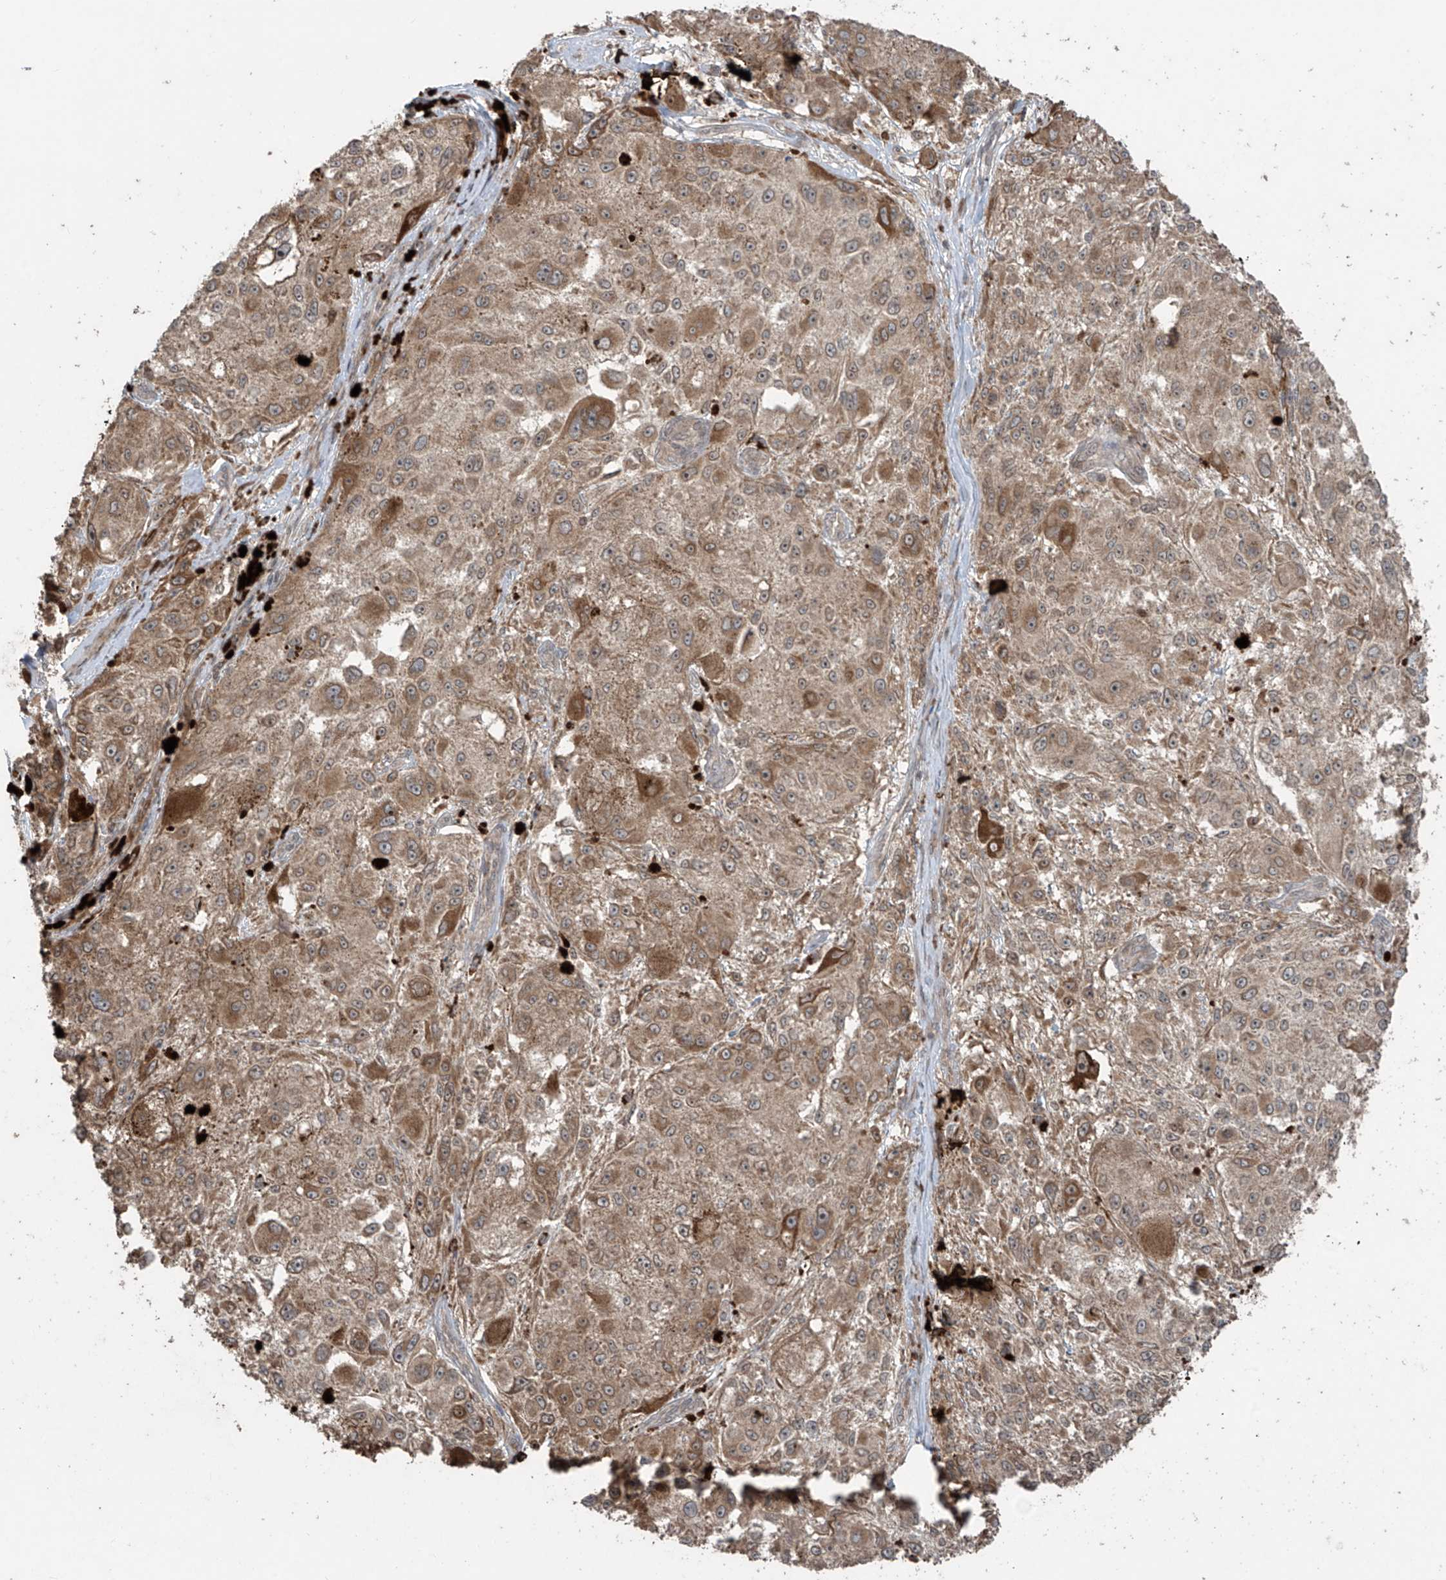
{"staining": {"intensity": "moderate", "quantity": ">75%", "location": "cytoplasmic/membranous"}, "tissue": "melanoma", "cell_type": "Tumor cells", "image_type": "cancer", "snomed": [{"axis": "morphology", "description": "Necrosis, NOS"}, {"axis": "morphology", "description": "Malignant melanoma, NOS"}, {"axis": "topography", "description": "Skin"}], "caption": "The immunohistochemical stain highlights moderate cytoplasmic/membranous staining in tumor cells of melanoma tissue.", "gene": "PGPEP1", "patient": {"sex": "female", "age": 87}}